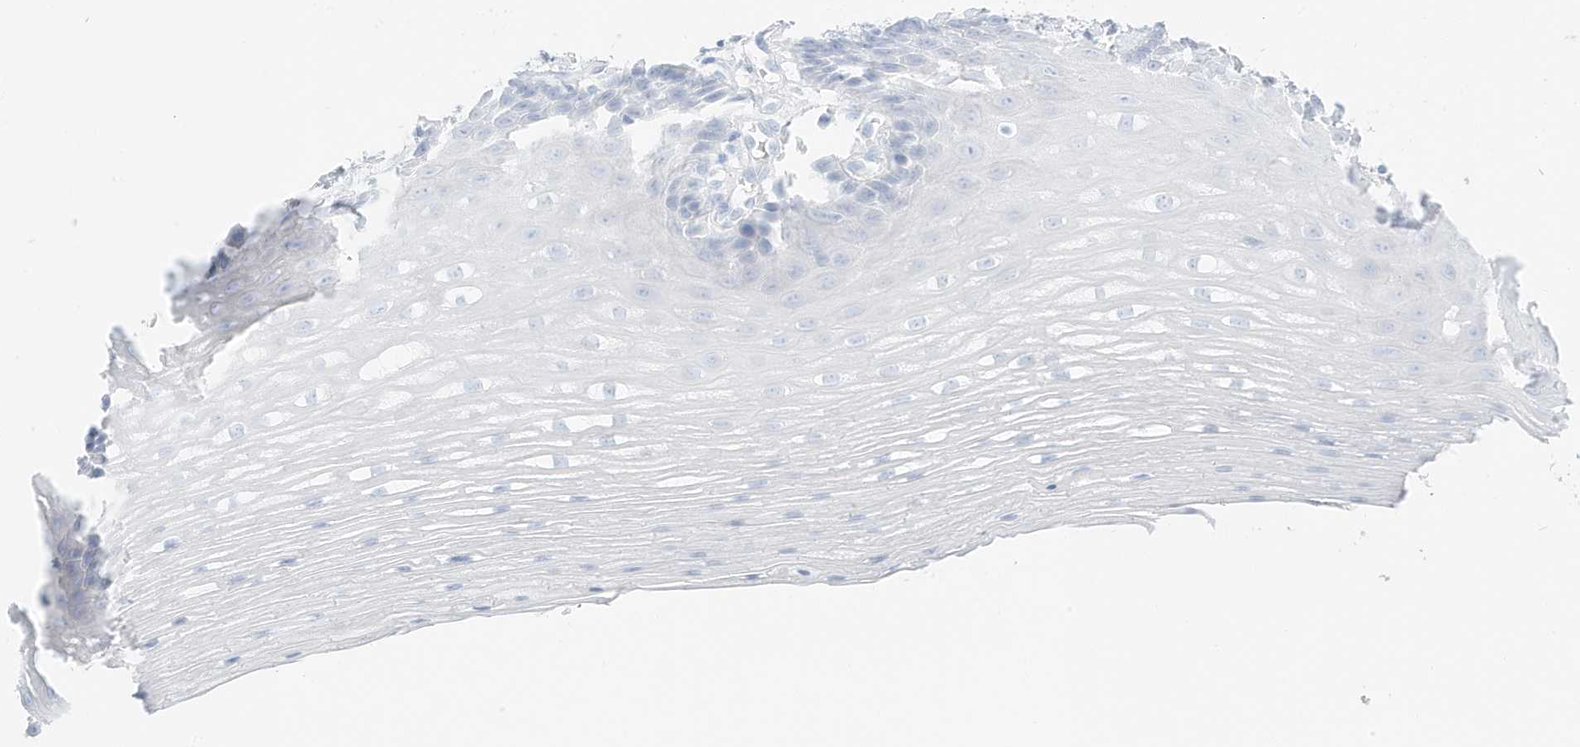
{"staining": {"intensity": "negative", "quantity": "none", "location": "none"}, "tissue": "esophagus", "cell_type": "Squamous epithelial cells", "image_type": "normal", "snomed": [{"axis": "morphology", "description": "Normal tissue, NOS"}, {"axis": "topography", "description": "Esophagus"}], "caption": "The micrograph shows no staining of squamous epithelial cells in benign esophagus.", "gene": "SLC22A13", "patient": {"sex": "male", "age": 62}}